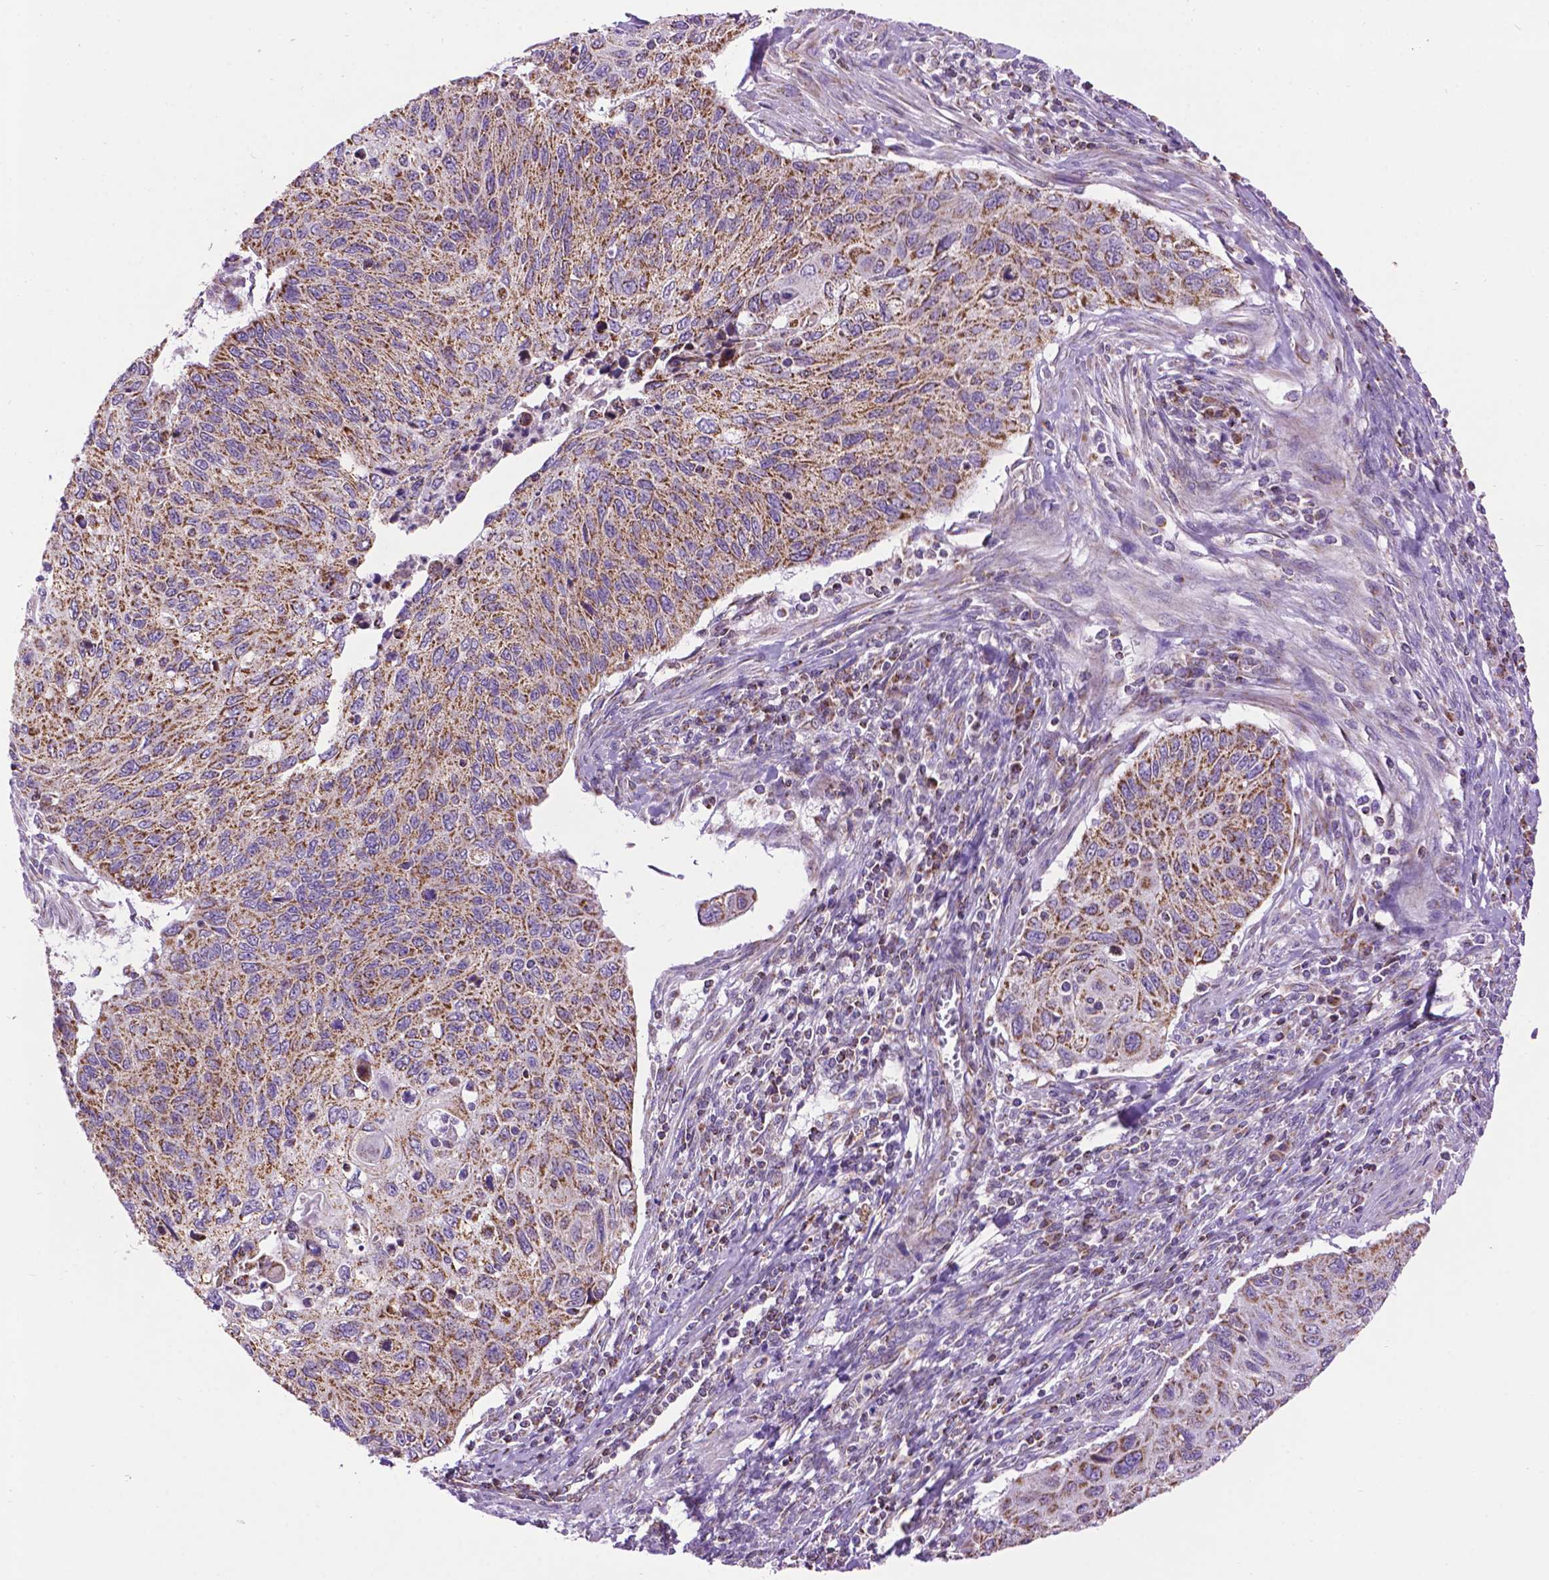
{"staining": {"intensity": "moderate", "quantity": ">75%", "location": "cytoplasmic/membranous"}, "tissue": "cervical cancer", "cell_type": "Tumor cells", "image_type": "cancer", "snomed": [{"axis": "morphology", "description": "Squamous cell carcinoma, NOS"}, {"axis": "topography", "description": "Cervix"}], "caption": "Cervical squamous cell carcinoma stained with immunohistochemistry (IHC) shows moderate cytoplasmic/membranous staining in approximately >75% of tumor cells.", "gene": "PYCR3", "patient": {"sex": "female", "age": 70}}